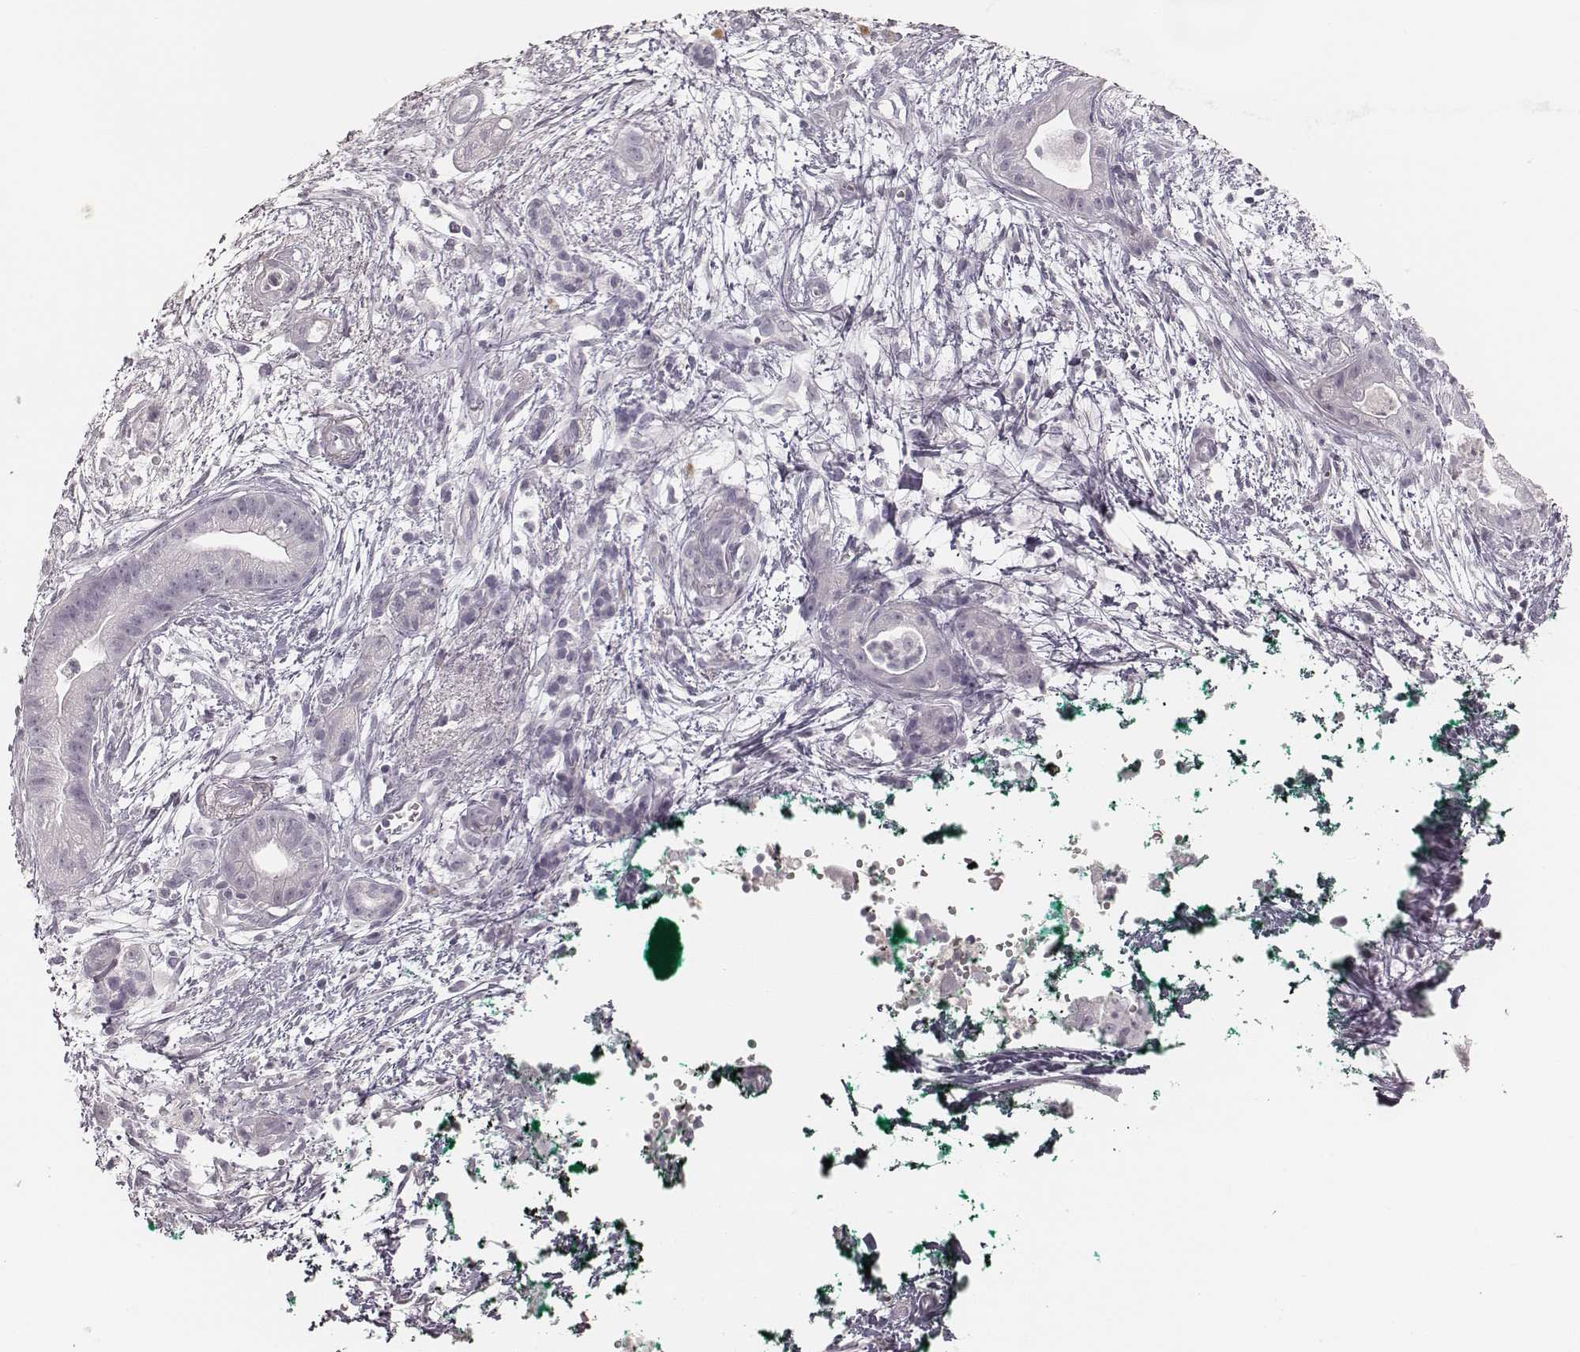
{"staining": {"intensity": "negative", "quantity": "none", "location": "none"}, "tissue": "pancreatic cancer", "cell_type": "Tumor cells", "image_type": "cancer", "snomed": [{"axis": "morphology", "description": "Normal tissue, NOS"}, {"axis": "morphology", "description": "Adenocarcinoma, NOS"}, {"axis": "topography", "description": "Lymph node"}, {"axis": "topography", "description": "Pancreas"}], "caption": "Immunohistochemistry (IHC) of pancreatic adenocarcinoma shows no positivity in tumor cells.", "gene": "KRT72", "patient": {"sex": "female", "age": 58}}